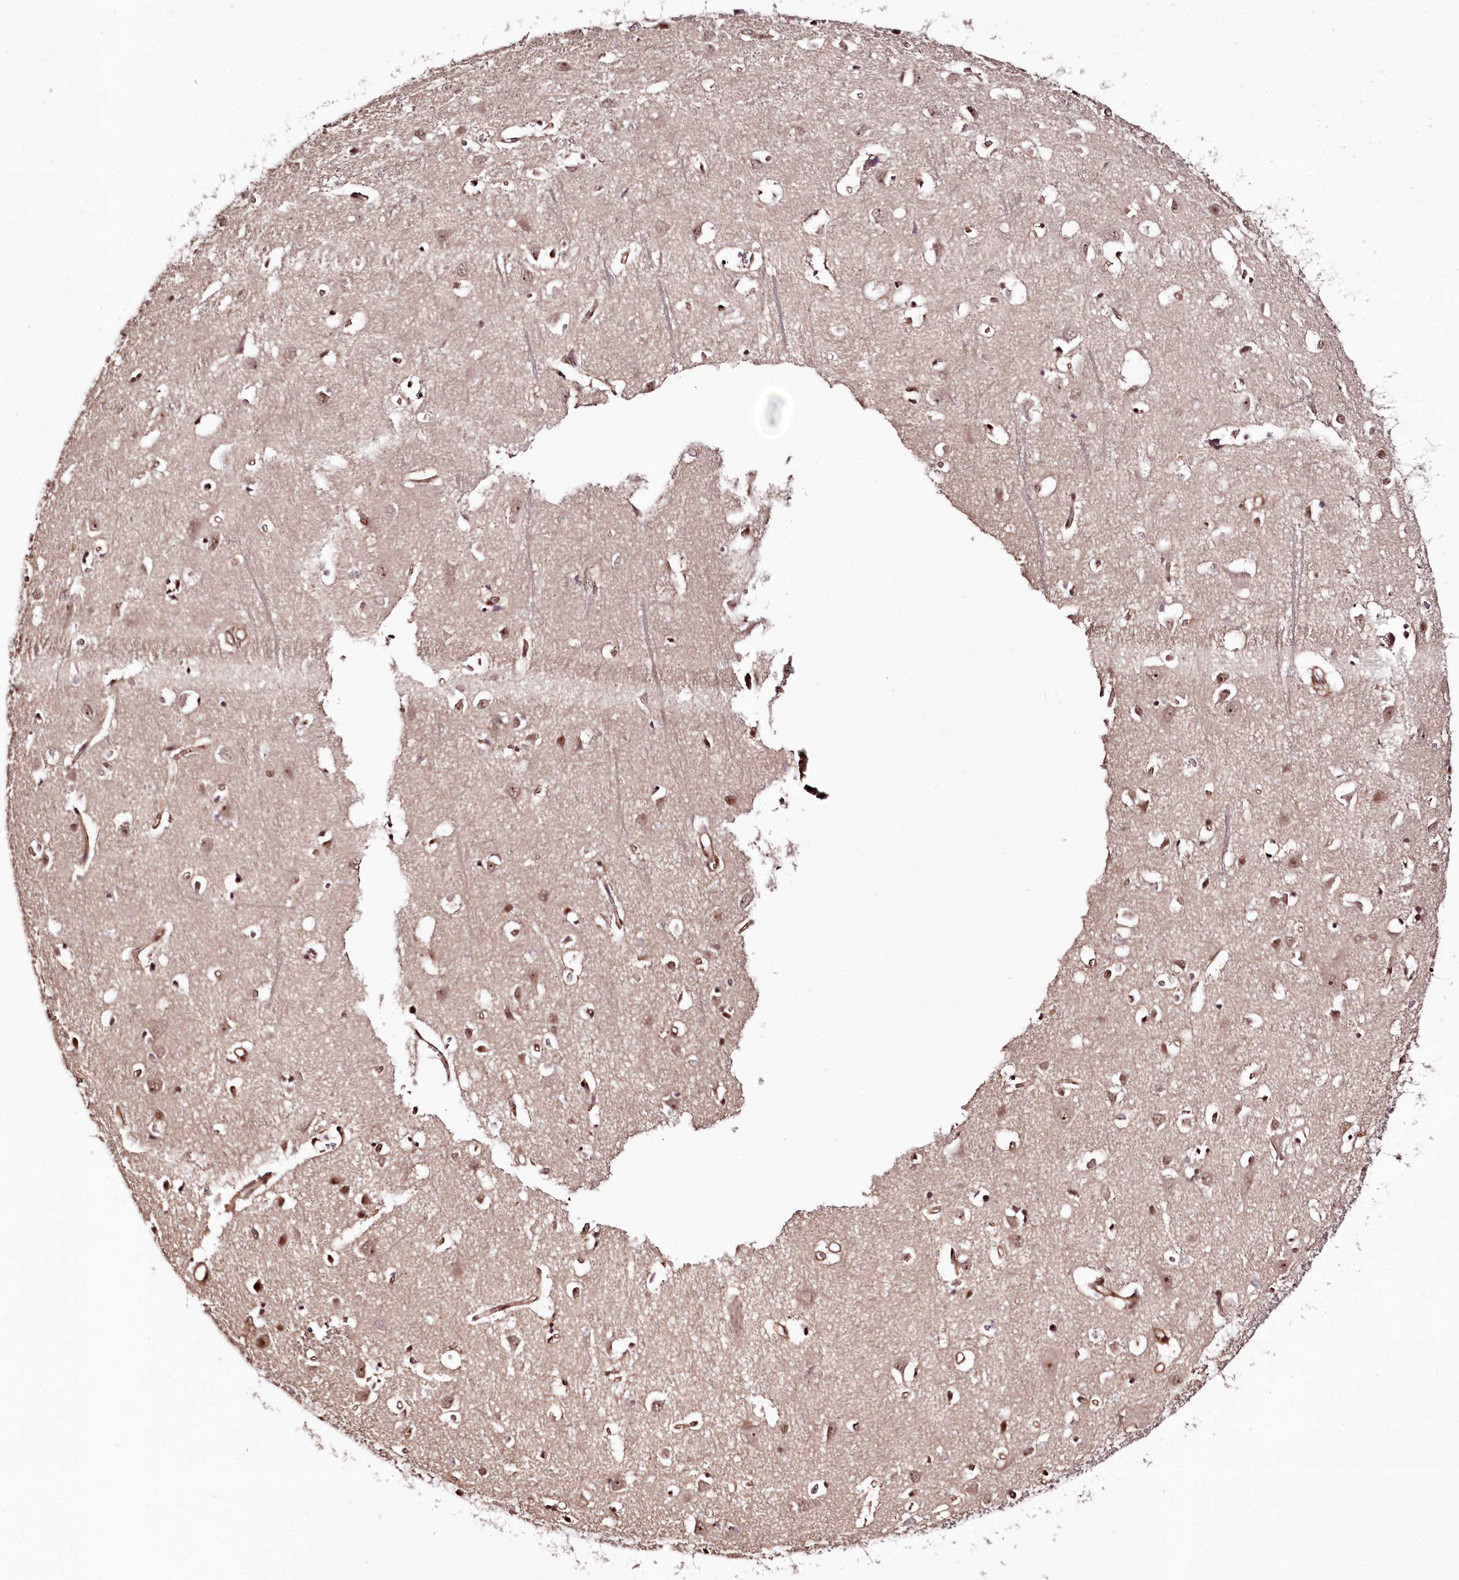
{"staining": {"intensity": "moderate", "quantity": ">75%", "location": "cytoplasmic/membranous,nuclear"}, "tissue": "cerebral cortex", "cell_type": "Endothelial cells", "image_type": "normal", "snomed": [{"axis": "morphology", "description": "Normal tissue, NOS"}, {"axis": "topography", "description": "Cerebral cortex"}], "caption": "High-magnification brightfield microscopy of benign cerebral cortex stained with DAB (brown) and counterstained with hematoxylin (blue). endothelial cells exhibit moderate cytoplasmic/membranous,nuclear positivity is identified in about>75% of cells. The staining is performed using DAB brown chromogen to label protein expression. The nuclei are counter-stained blue using hematoxylin.", "gene": "TTC33", "patient": {"sex": "female", "age": 64}}